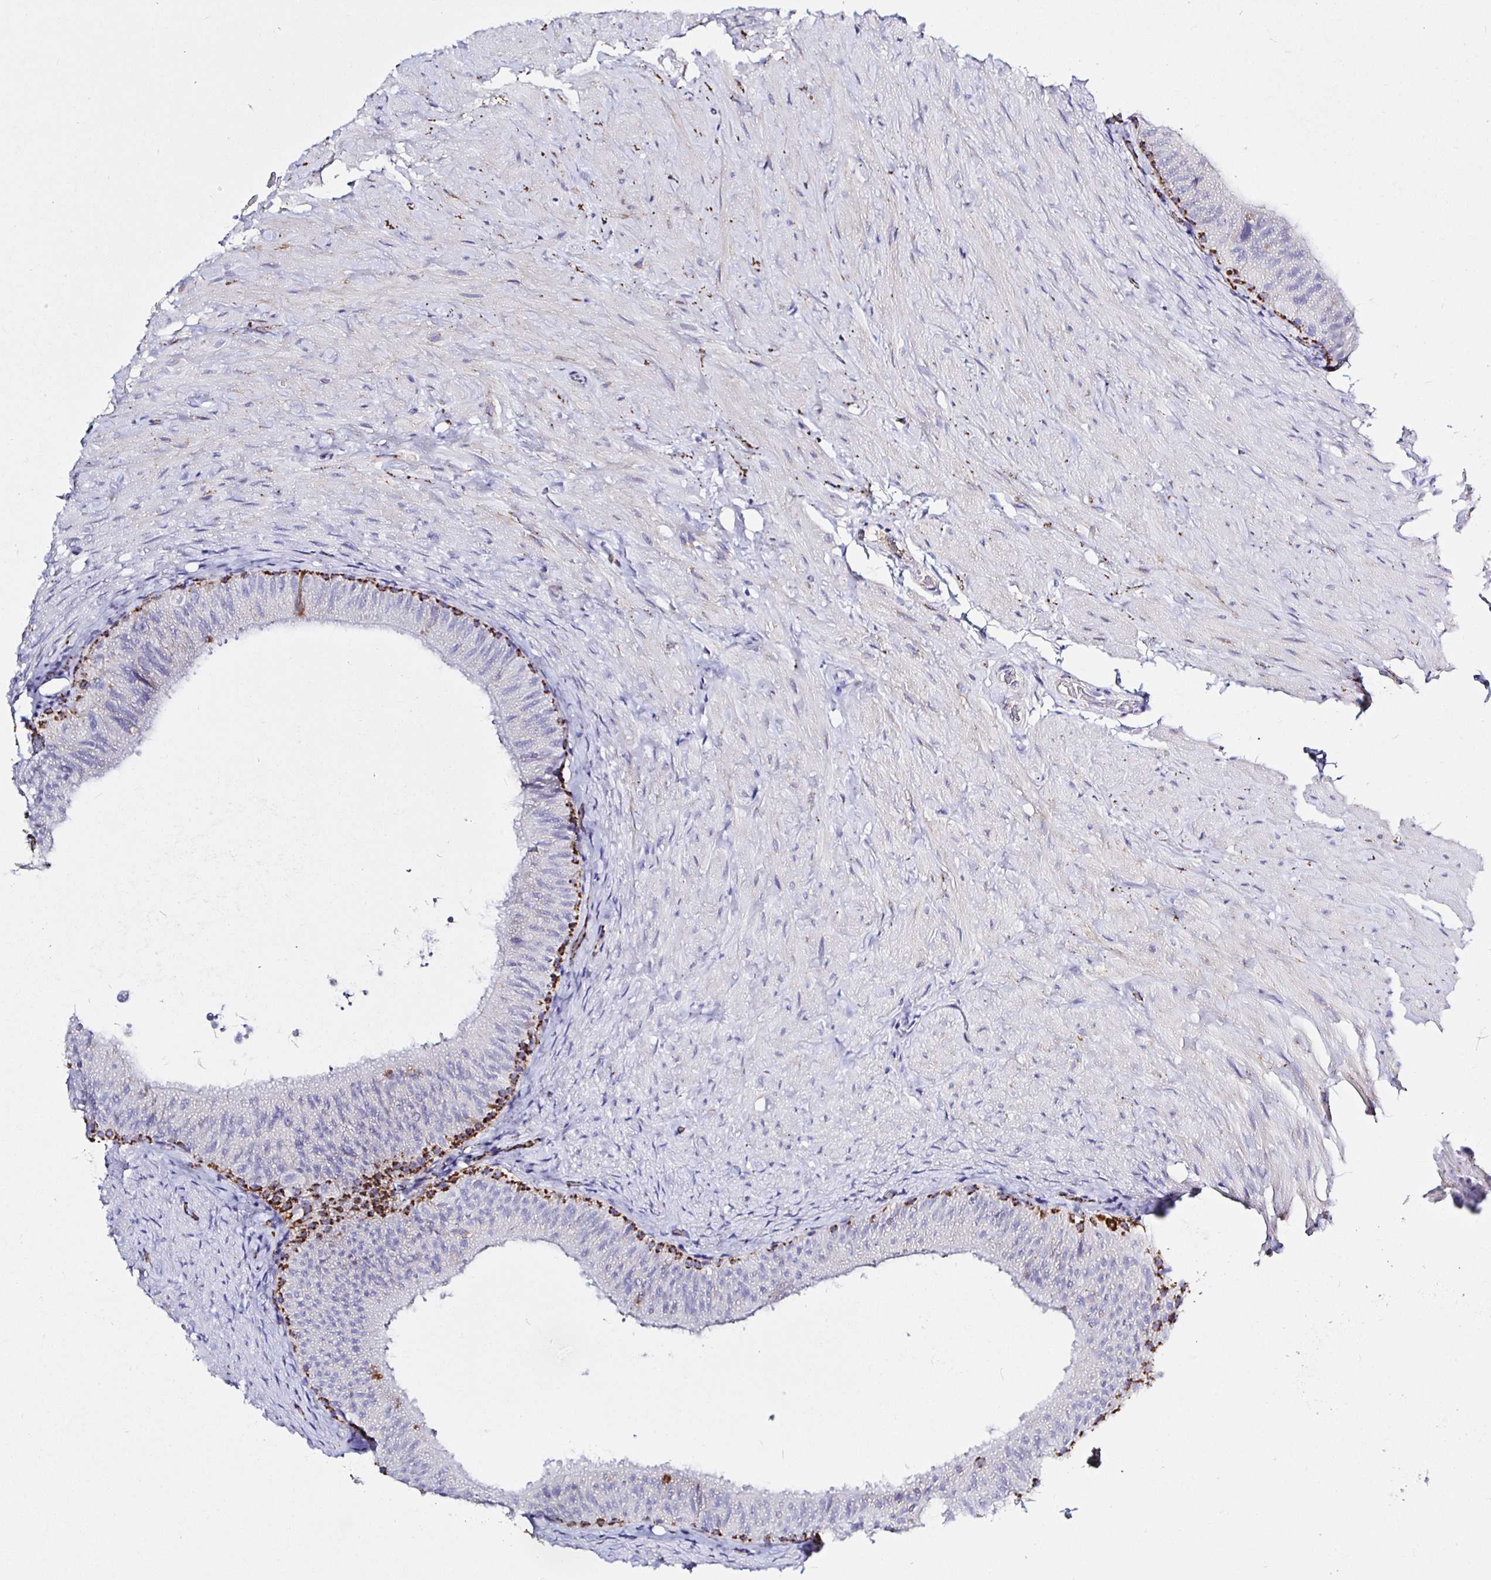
{"staining": {"intensity": "strong", "quantity": "<25%", "location": "cytoplasmic/membranous"}, "tissue": "epididymis", "cell_type": "Glandular cells", "image_type": "normal", "snomed": [{"axis": "morphology", "description": "Normal tissue, NOS"}, {"axis": "topography", "description": "Epididymis, spermatic cord, NOS"}, {"axis": "topography", "description": "Epididymis"}], "caption": "Strong cytoplasmic/membranous positivity is present in about <25% of glandular cells in unremarkable epididymis.", "gene": "MAOA", "patient": {"sex": "male", "age": 31}}